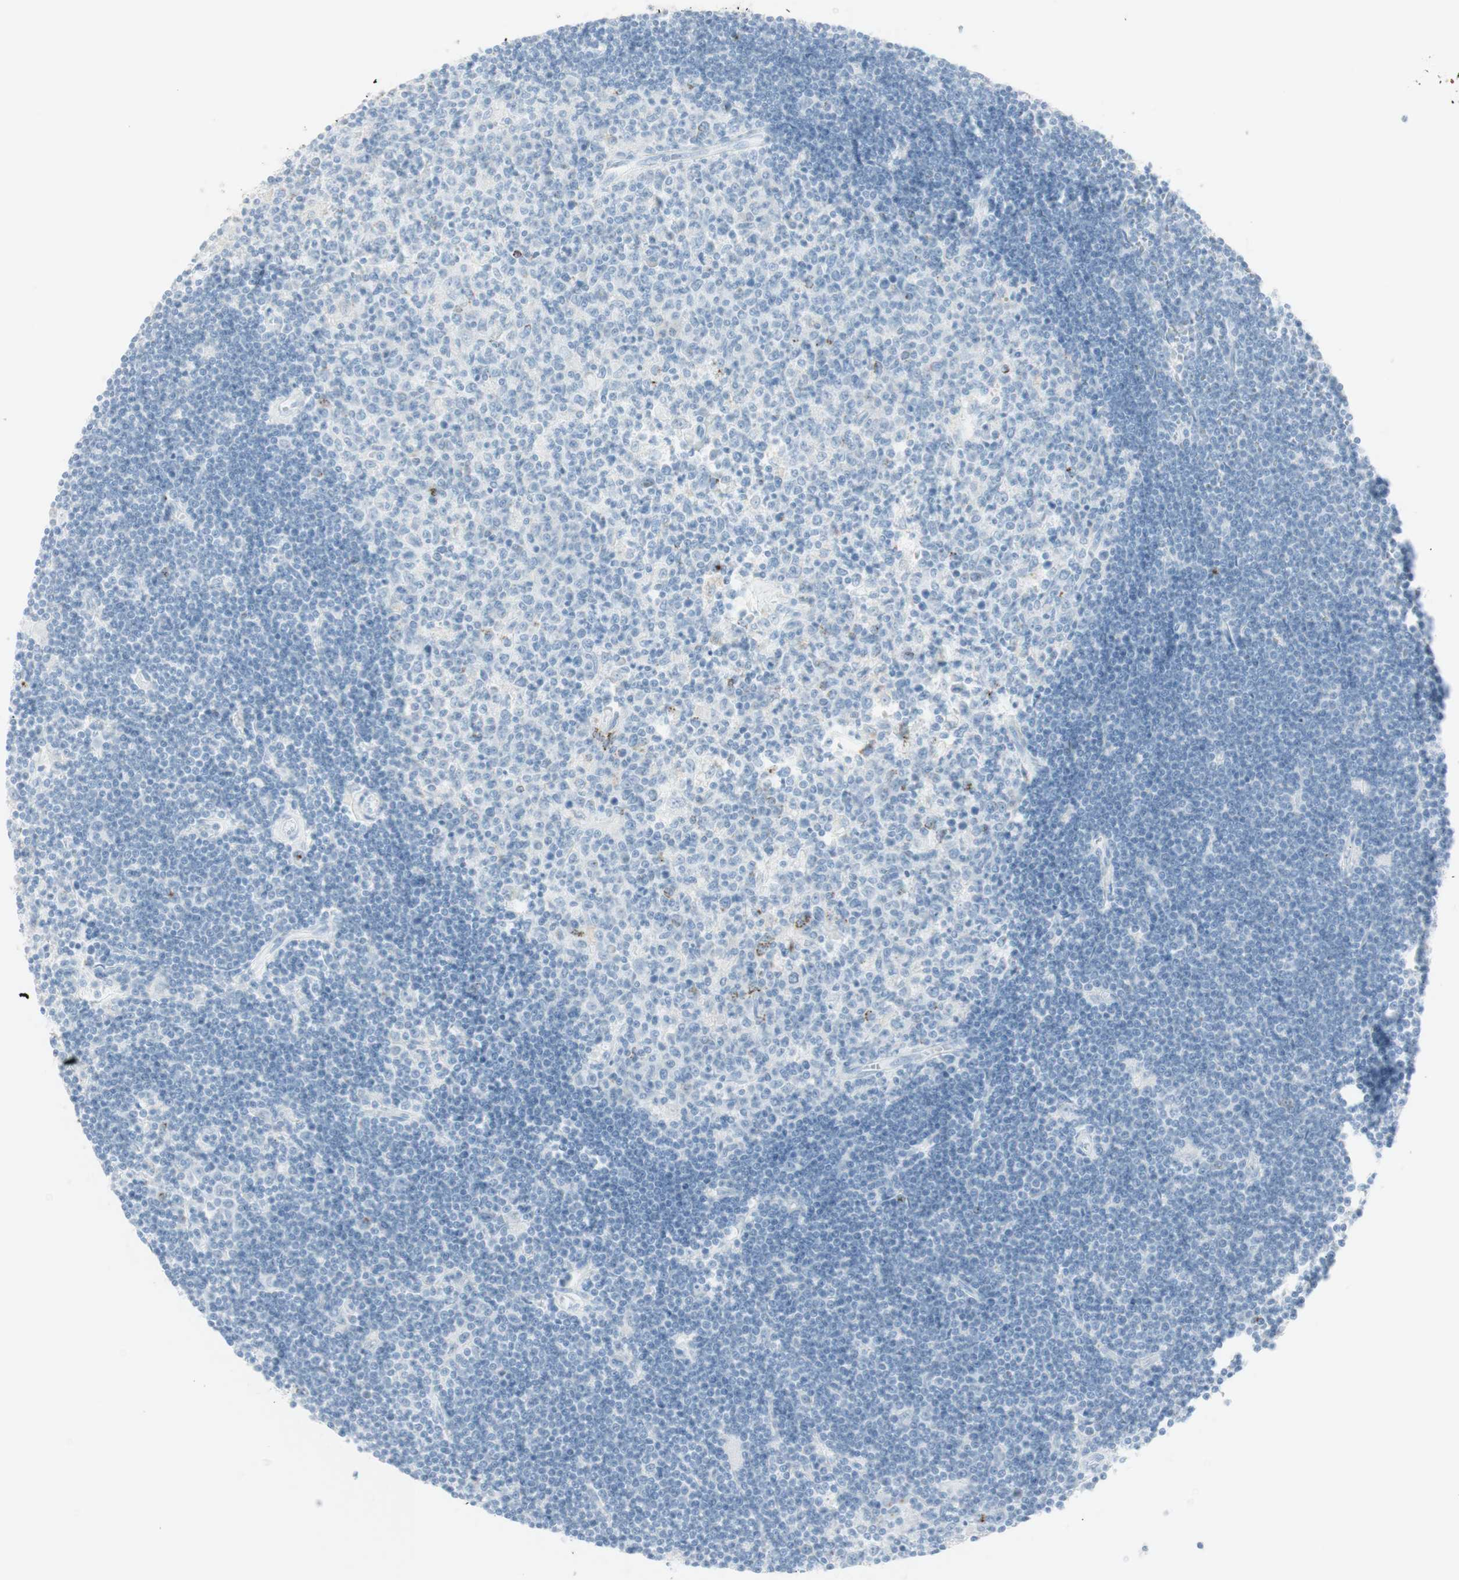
{"staining": {"intensity": "negative", "quantity": "none", "location": "none"}, "tissue": "lymphoma", "cell_type": "Tumor cells", "image_type": "cancer", "snomed": [{"axis": "morphology", "description": "Malignant lymphoma, non-Hodgkin's type, Low grade"}, {"axis": "topography", "description": "Spleen"}], "caption": "Tumor cells are negative for brown protein staining in lymphoma. Brightfield microscopy of immunohistochemistry stained with DAB (brown) and hematoxylin (blue), captured at high magnification.", "gene": "NAPSA", "patient": {"sex": "male", "age": 76}}